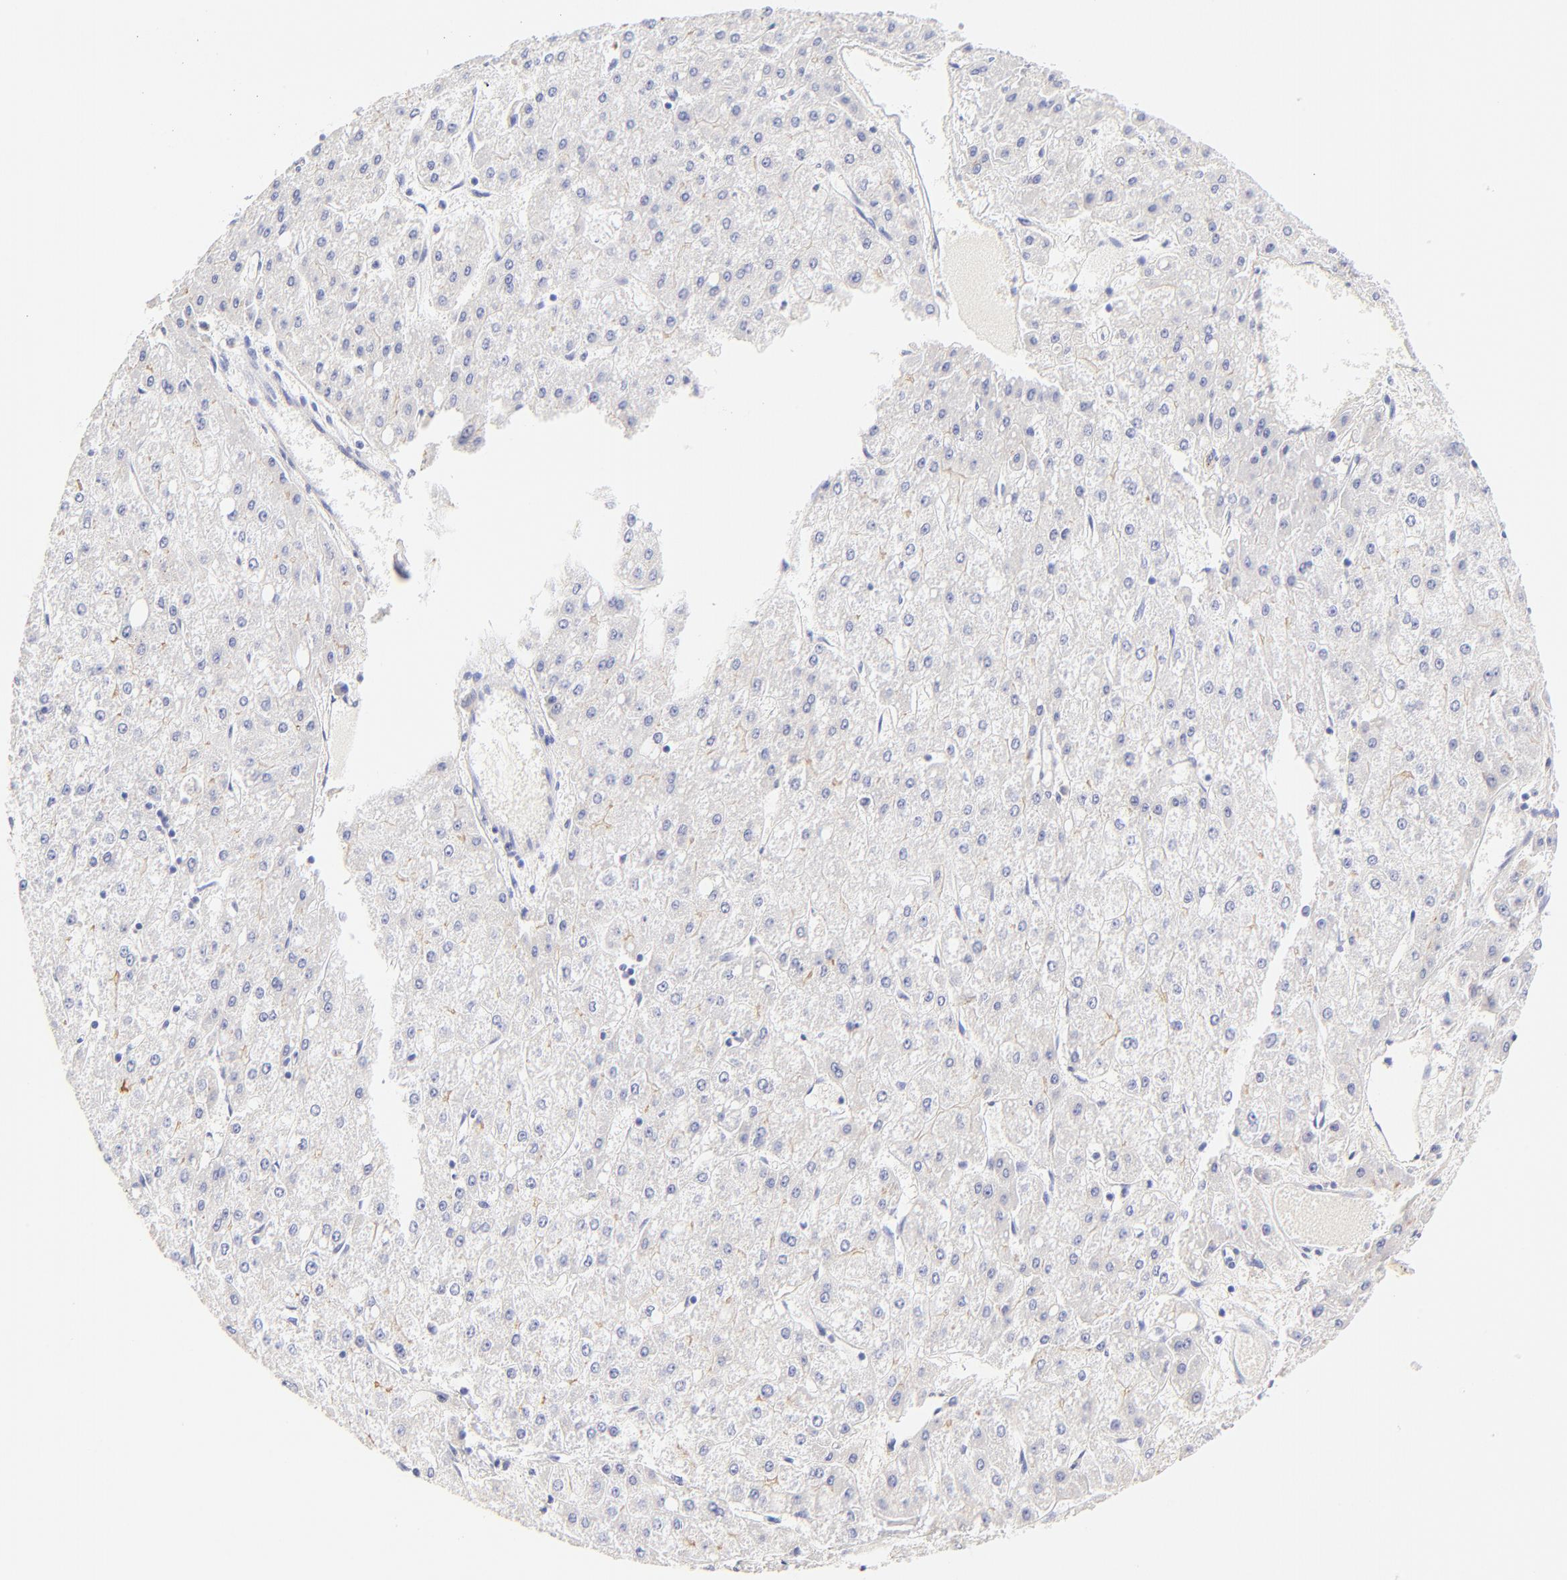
{"staining": {"intensity": "negative", "quantity": "none", "location": "none"}, "tissue": "liver cancer", "cell_type": "Tumor cells", "image_type": "cancer", "snomed": [{"axis": "morphology", "description": "Carcinoma, Hepatocellular, NOS"}, {"axis": "topography", "description": "Liver"}], "caption": "This is a micrograph of IHC staining of liver hepatocellular carcinoma, which shows no expression in tumor cells.", "gene": "ASB9", "patient": {"sex": "female", "age": 52}}